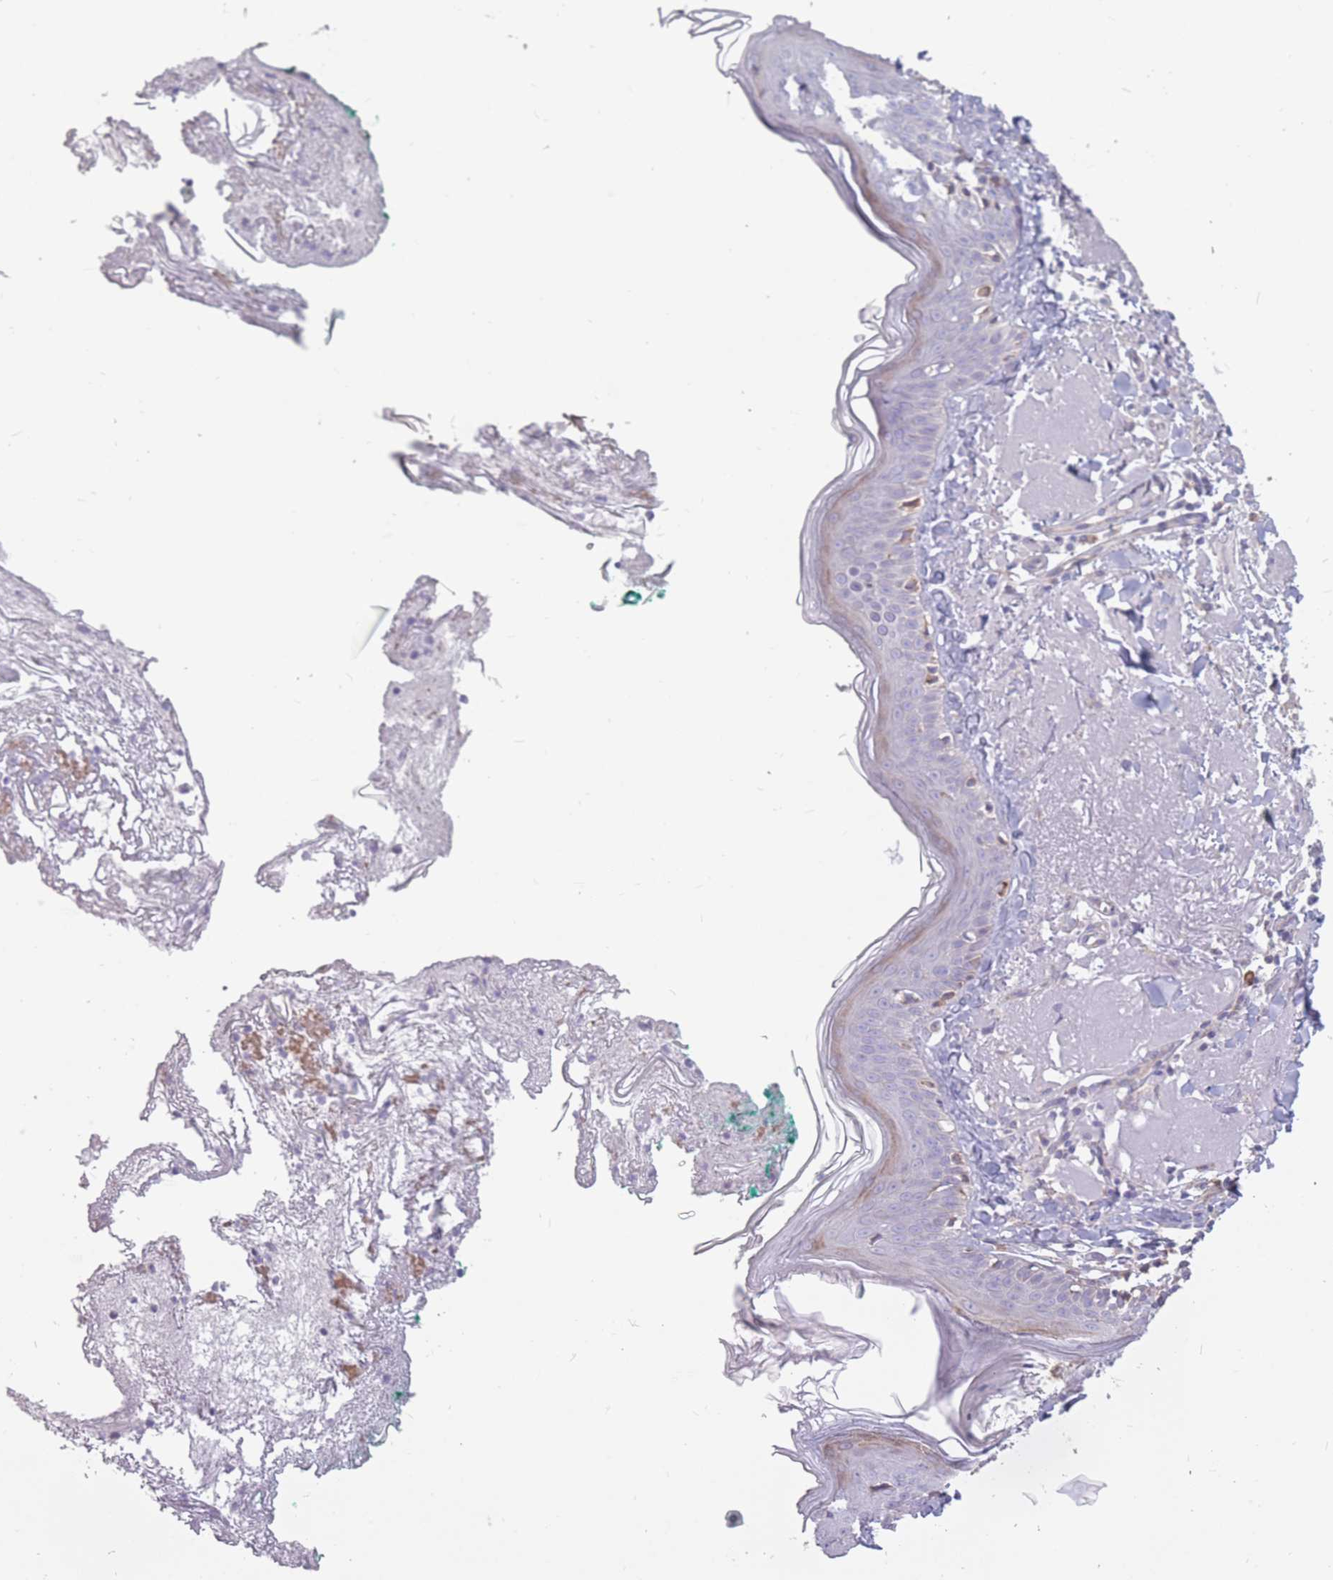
{"staining": {"intensity": "negative", "quantity": "none", "location": "none"}, "tissue": "skin", "cell_type": "Fibroblasts", "image_type": "normal", "snomed": [{"axis": "morphology", "description": "Normal tissue, NOS"}, {"axis": "morphology", "description": "Malignant melanoma, NOS"}, {"axis": "topography", "description": "Skin"}], "caption": "Immunohistochemistry image of normal human skin stained for a protein (brown), which exhibits no positivity in fibroblasts.", "gene": "TRAPPC5", "patient": {"sex": "male", "age": 80}}